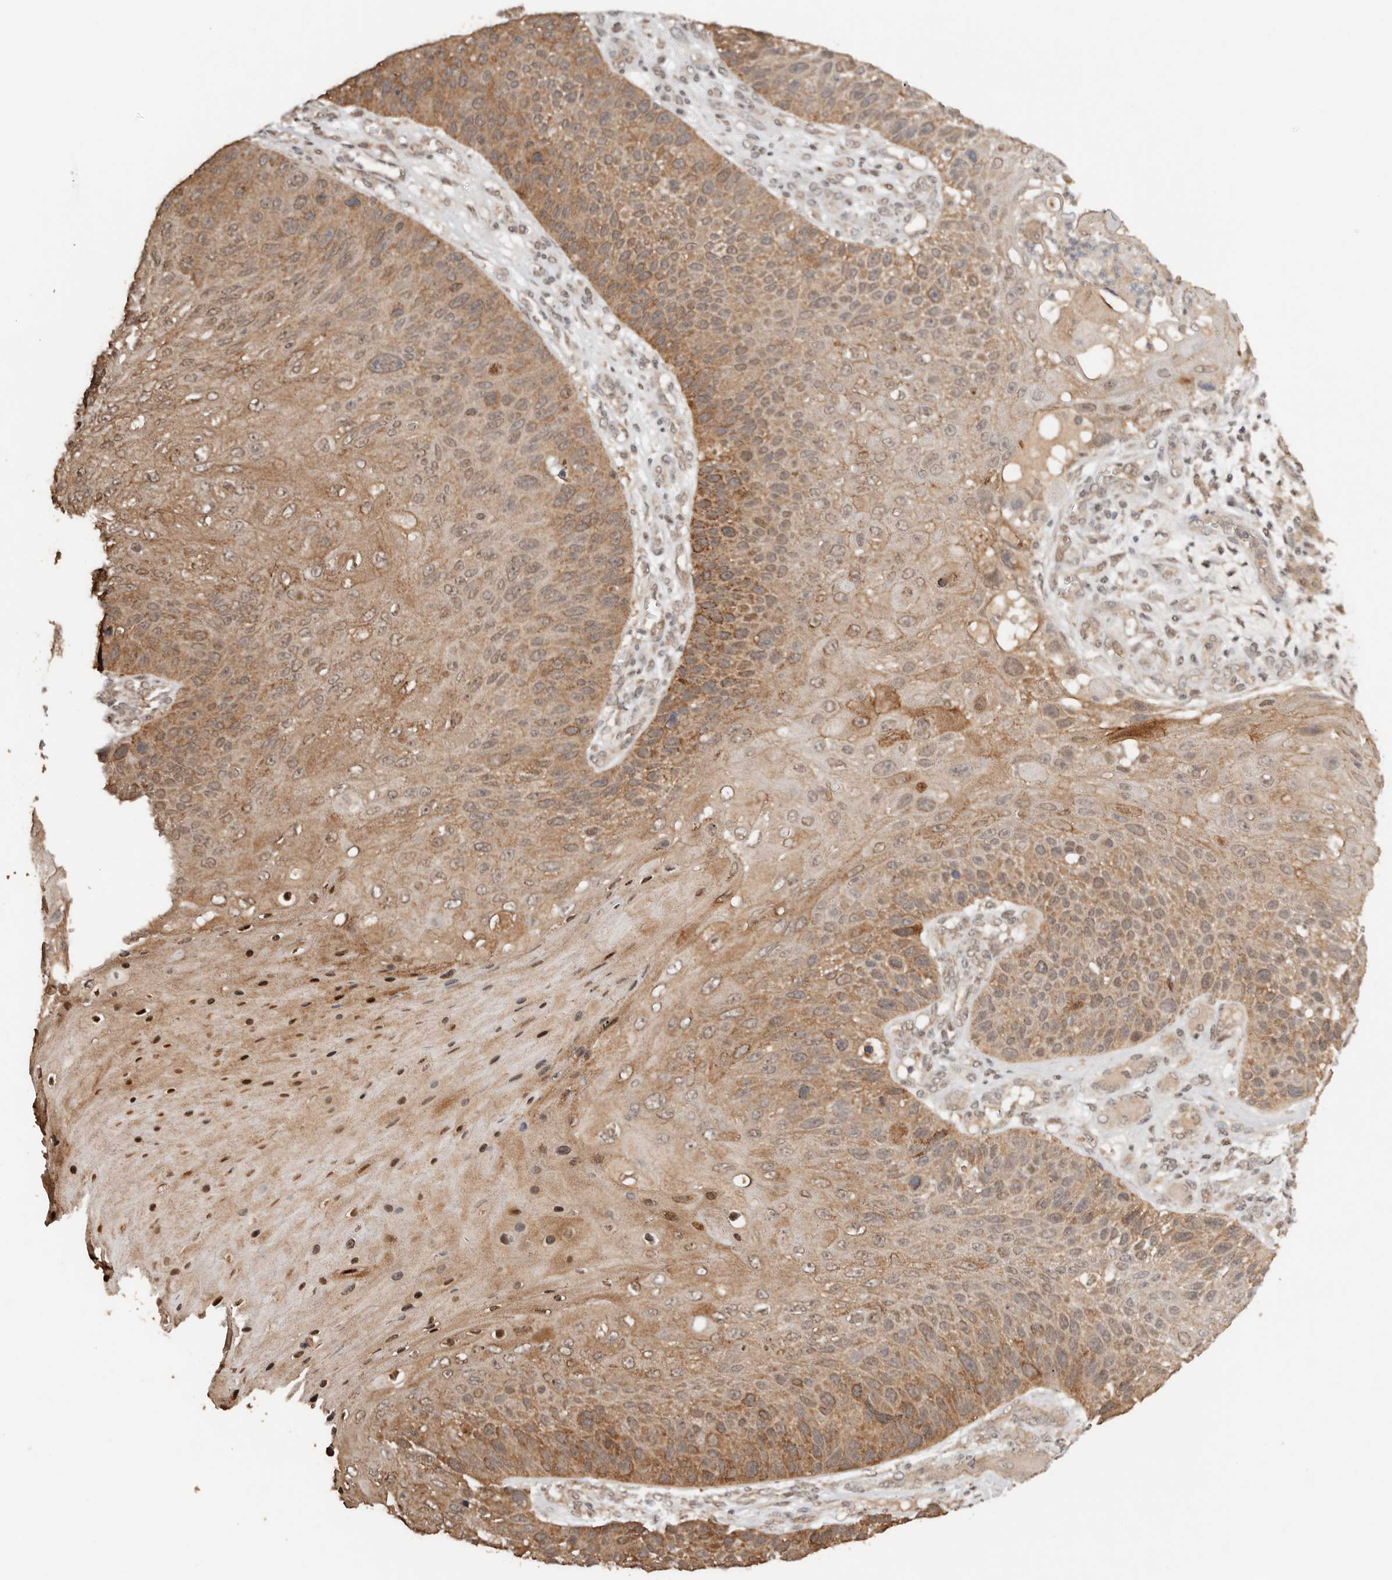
{"staining": {"intensity": "moderate", "quantity": ">75%", "location": "cytoplasmic/membranous,nuclear"}, "tissue": "skin cancer", "cell_type": "Tumor cells", "image_type": "cancer", "snomed": [{"axis": "morphology", "description": "Squamous cell carcinoma, NOS"}, {"axis": "topography", "description": "Skin"}], "caption": "Moderate cytoplasmic/membranous and nuclear protein positivity is appreciated in approximately >75% of tumor cells in skin cancer.", "gene": "SEC14L1", "patient": {"sex": "female", "age": 88}}